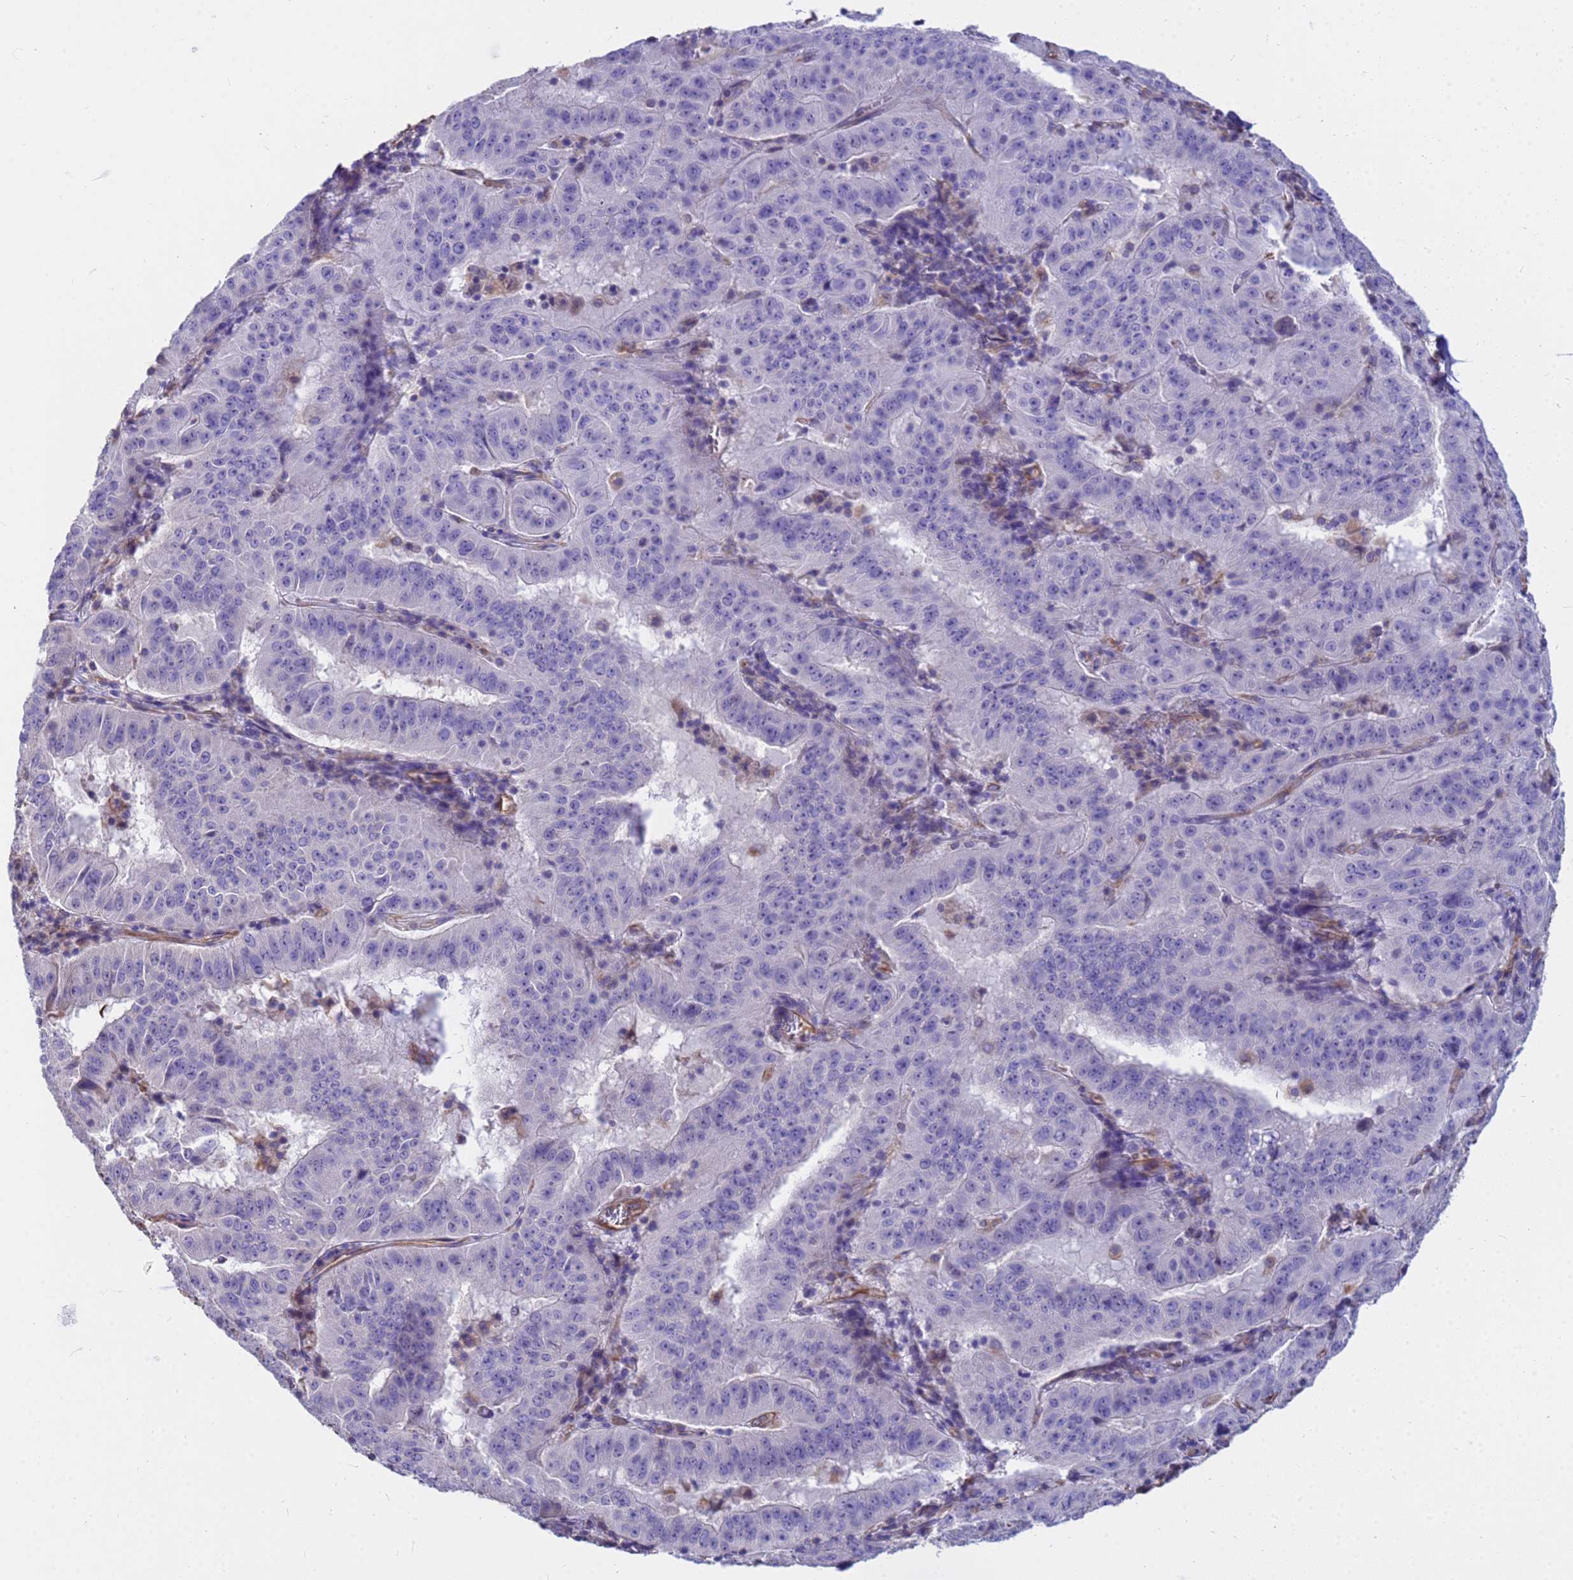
{"staining": {"intensity": "negative", "quantity": "none", "location": "none"}, "tissue": "pancreatic cancer", "cell_type": "Tumor cells", "image_type": "cancer", "snomed": [{"axis": "morphology", "description": "Adenocarcinoma, NOS"}, {"axis": "topography", "description": "Pancreas"}], "caption": "The IHC image has no significant expression in tumor cells of pancreatic adenocarcinoma tissue. (DAB (3,3'-diaminobenzidine) immunohistochemistry (IHC) visualized using brightfield microscopy, high magnification).", "gene": "TCEAL3", "patient": {"sex": "male", "age": 63}}